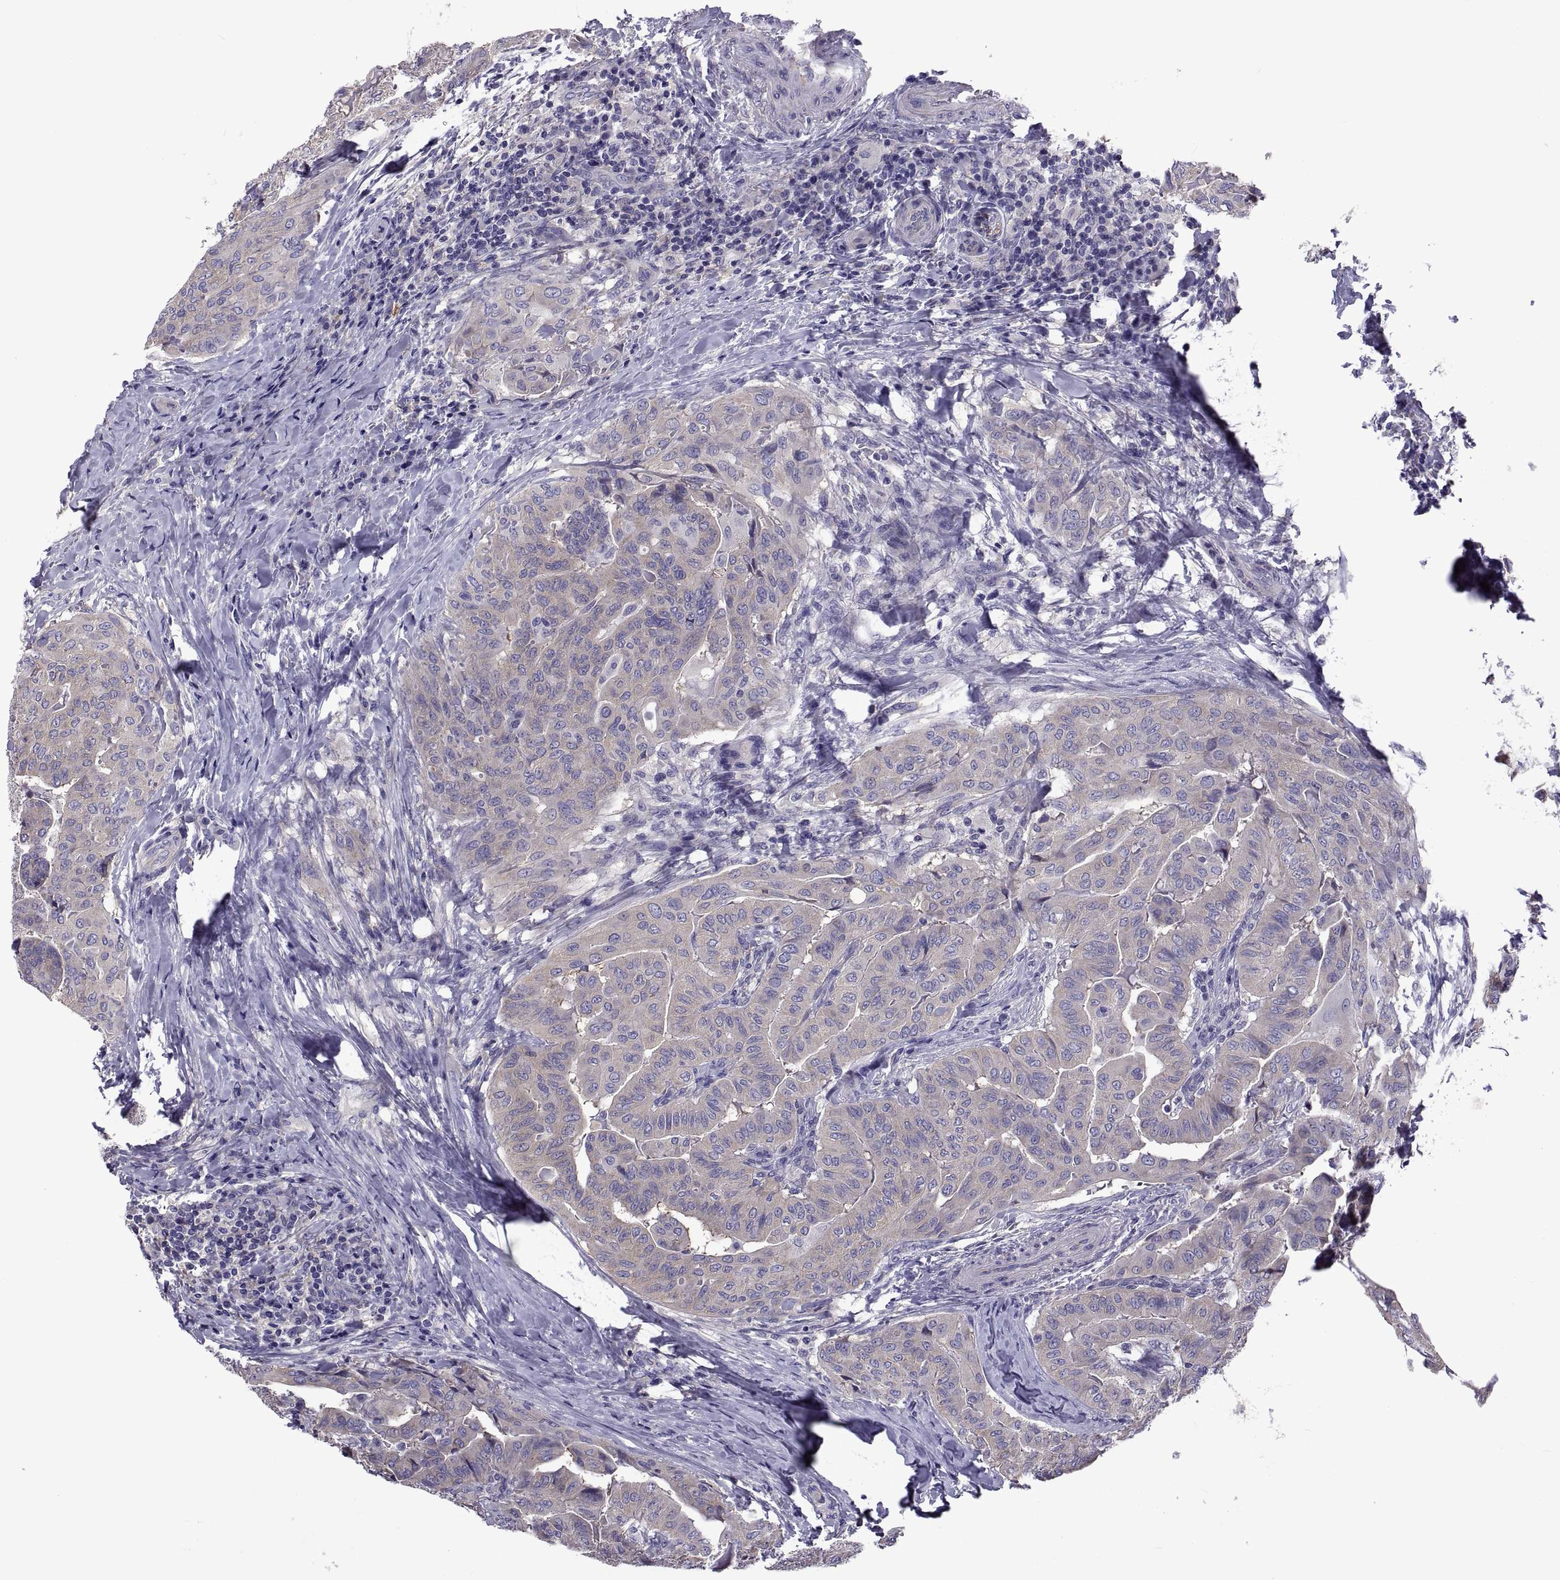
{"staining": {"intensity": "negative", "quantity": "none", "location": "none"}, "tissue": "thyroid cancer", "cell_type": "Tumor cells", "image_type": "cancer", "snomed": [{"axis": "morphology", "description": "Papillary adenocarcinoma, NOS"}, {"axis": "topography", "description": "Thyroid gland"}], "caption": "The IHC image has no significant positivity in tumor cells of thyroid cancer tissue. (Stains: DAB immunohistochemistry with hematoxylin counter stain, Microscopy: brightfield microscopy at high magnification).", "gene": "TMC3", "patient": {"sex": "female", "age": 68}}